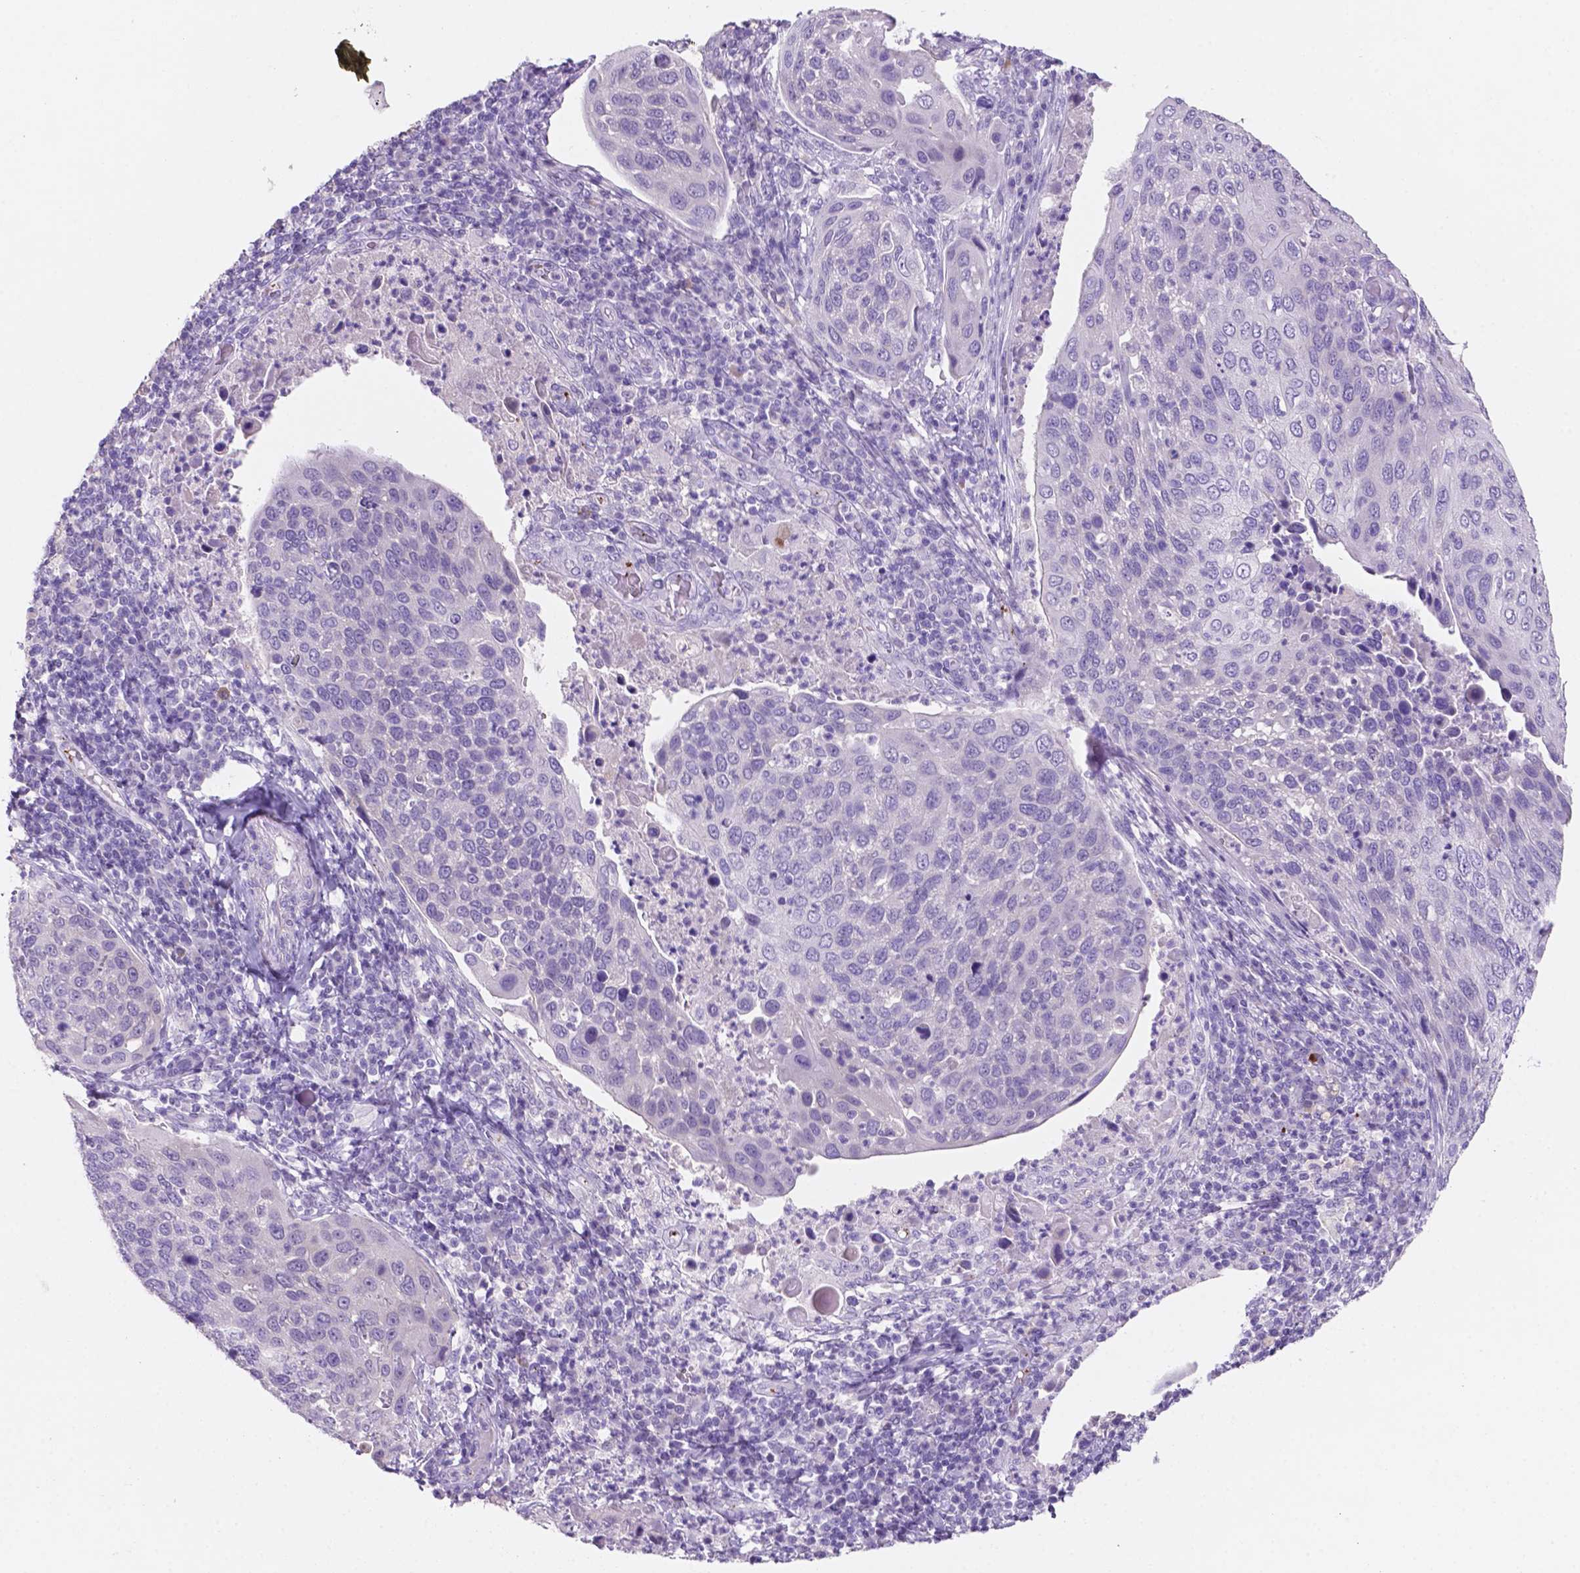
{"staining": {"intensity": "negative", "quantity": "none", "location": "none"}, "tissue": "cervical cancer", "cell_type": "Tumor cells", "image_type": "cancer", "snomed": [{"axis": "morphology", "description": "Squamous cell carcinoma, NOS"}, {"axis": "topography", "description": "Cervix"}], "caption": "A histopathology image of human squamous cell carcinoma (cervical) is negative for staining in tumor cells.", "gene": "EBLN2", "patient": {"sex": "female", "age": 54}}